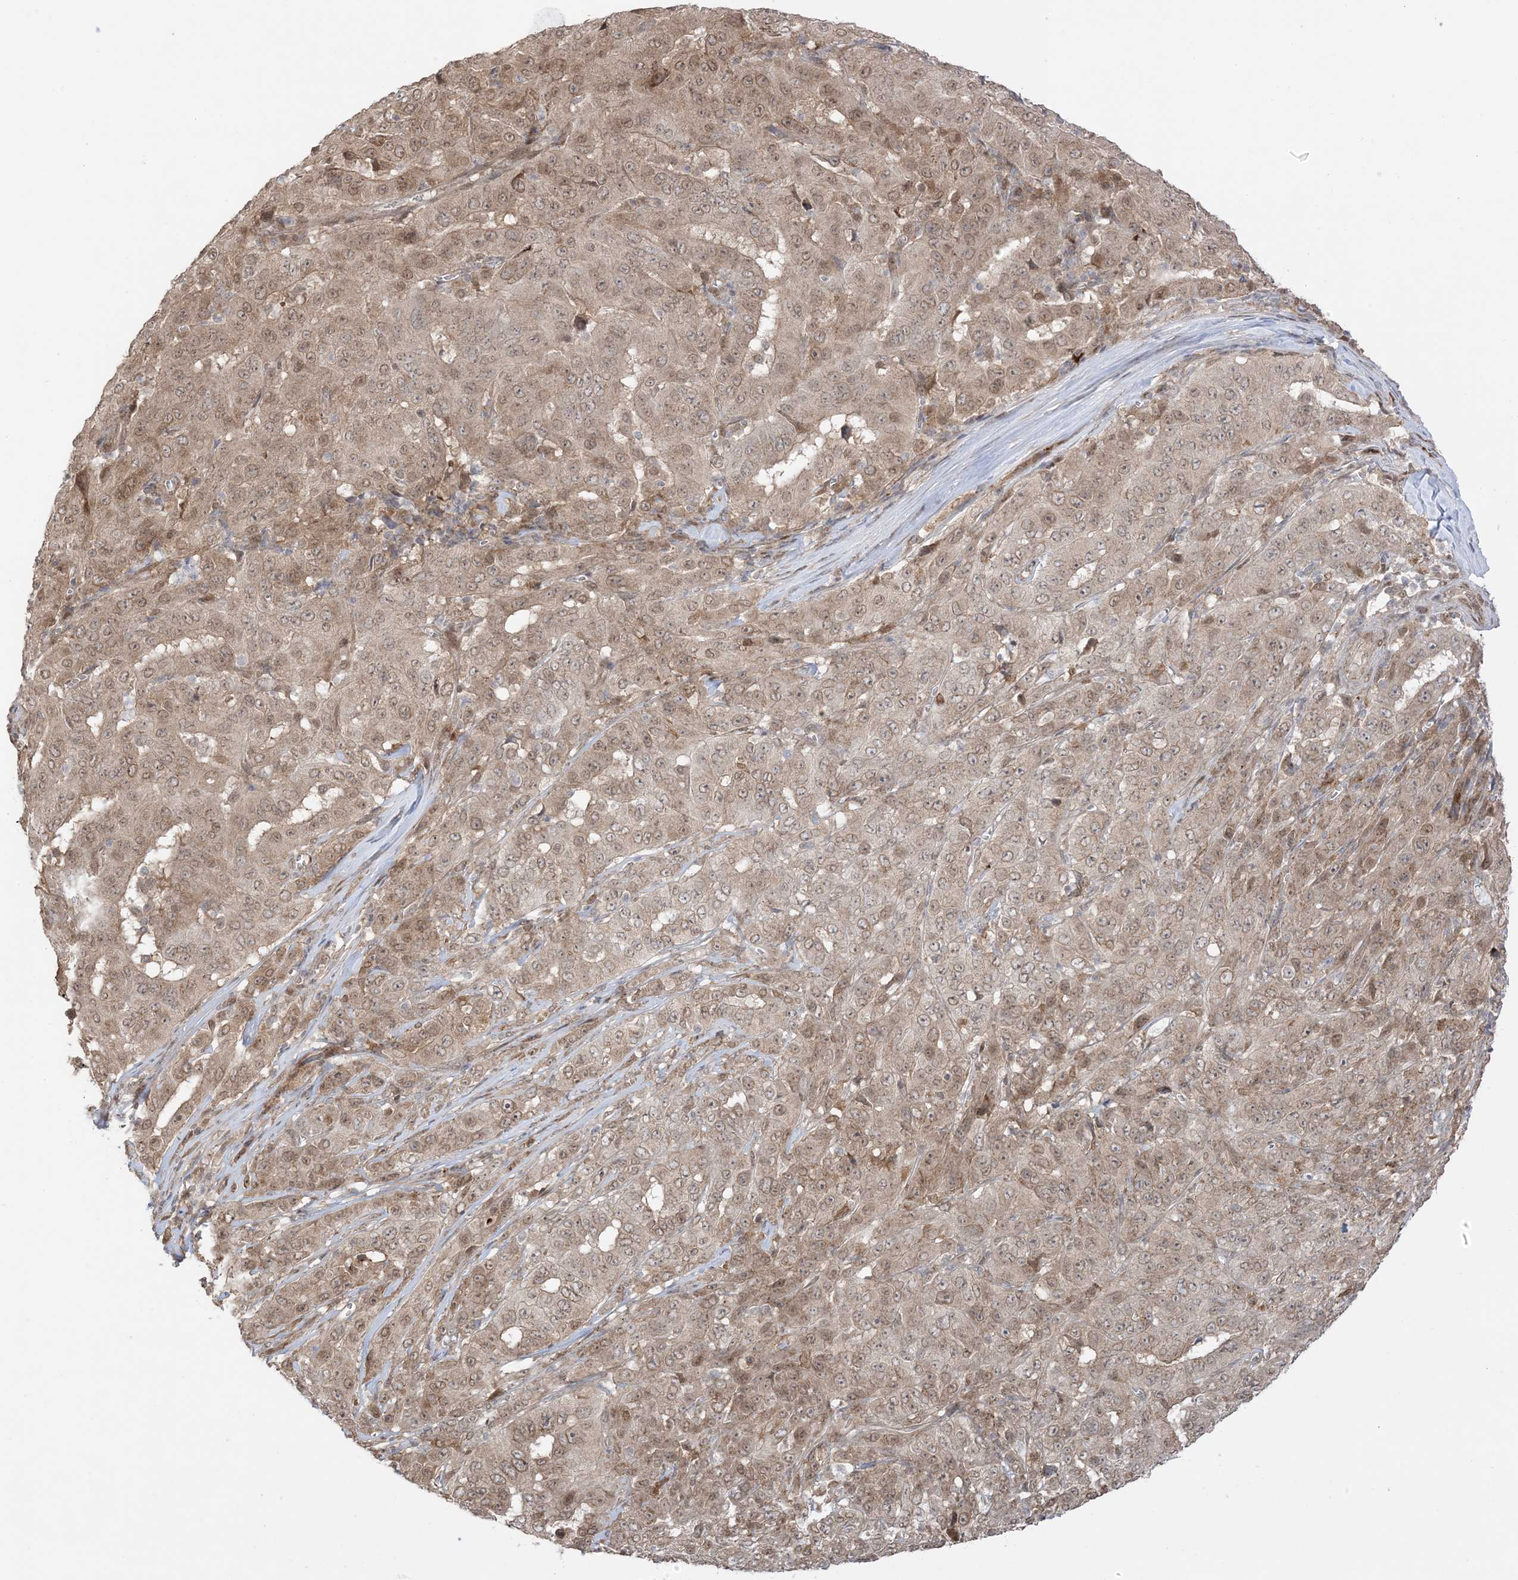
{"staining": {"intensity": "moderate", "quantity": ">75%", "location": "cytoplasmic/membranous,nuclear"}, "tissue": "pancreatic cancer", "cell_type": "Tumor cells", "image_type": "cancer", "snomed": [{"axis": "morphology", "description": "Adenocarcinoma, NOS"}, {"axis": "topography", "description": "Pancreas"}], "caption": "Protein staining of pancreatic cancer tissue demonstrates moderate cytoplasmic/membranous and nuclear expression in about >75% of tumor cells.", "gene": "UBE2E2", "patient": {"sex": "male", "age": 63}}